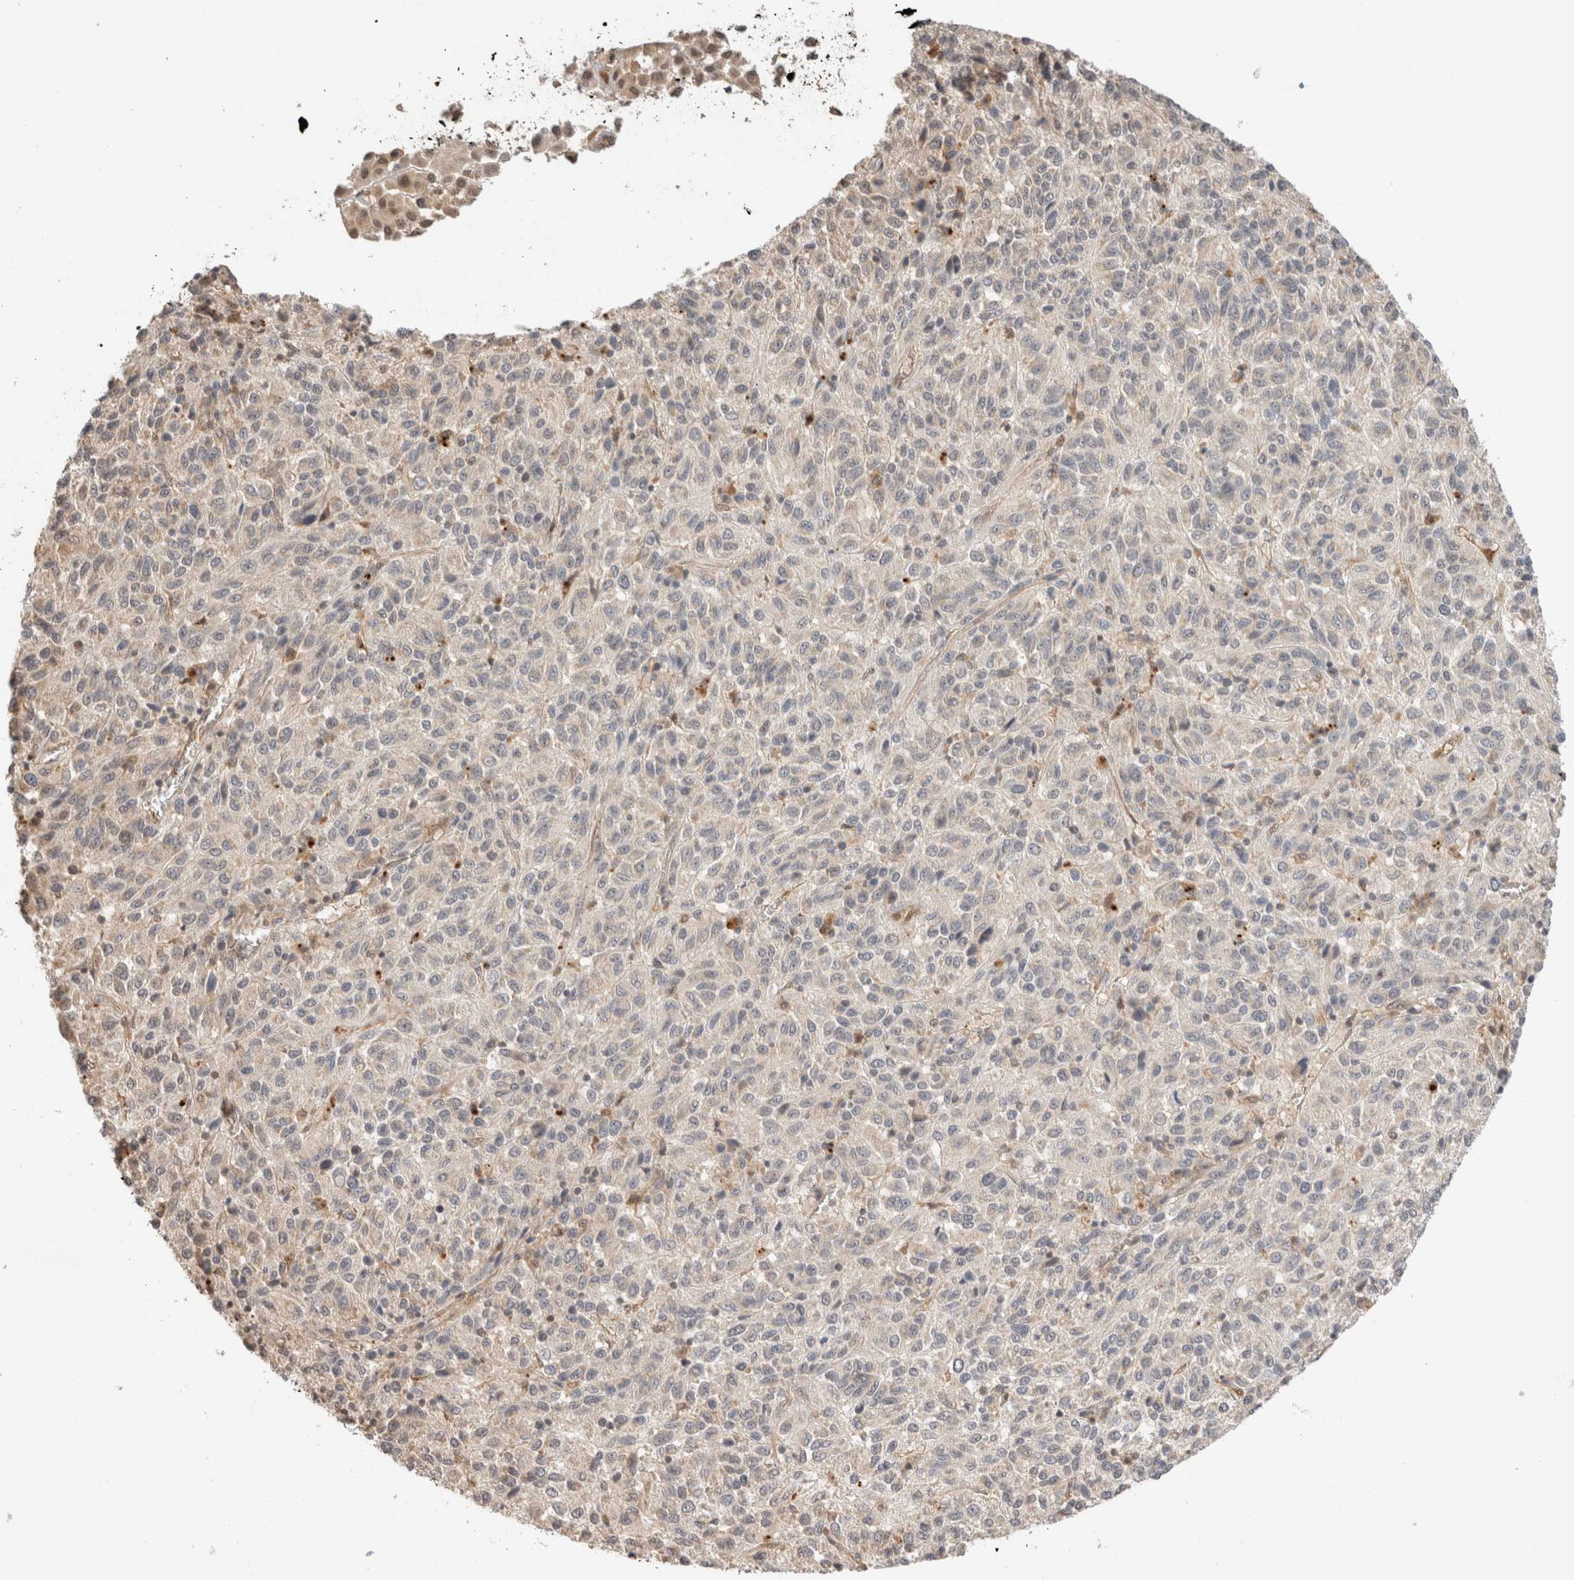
{"staining": {"intensity": "negative", "quantity": "none", "location": "none"}, "tissue": "melanoma", "cell_type": "Tumor cells", "image_type": "cancer", "snomed": [{"axis": "morphology", "description": "Malignant melanoma, Metastatic site"}, {"axis": "topography", "description": "Lung"}], "caption": "This is an immunohistochemistry micrograph of human melanoma. There is no expression in tumor cells.", "gene": "CA13", "patient": {"sex": "male", "age": 64}}